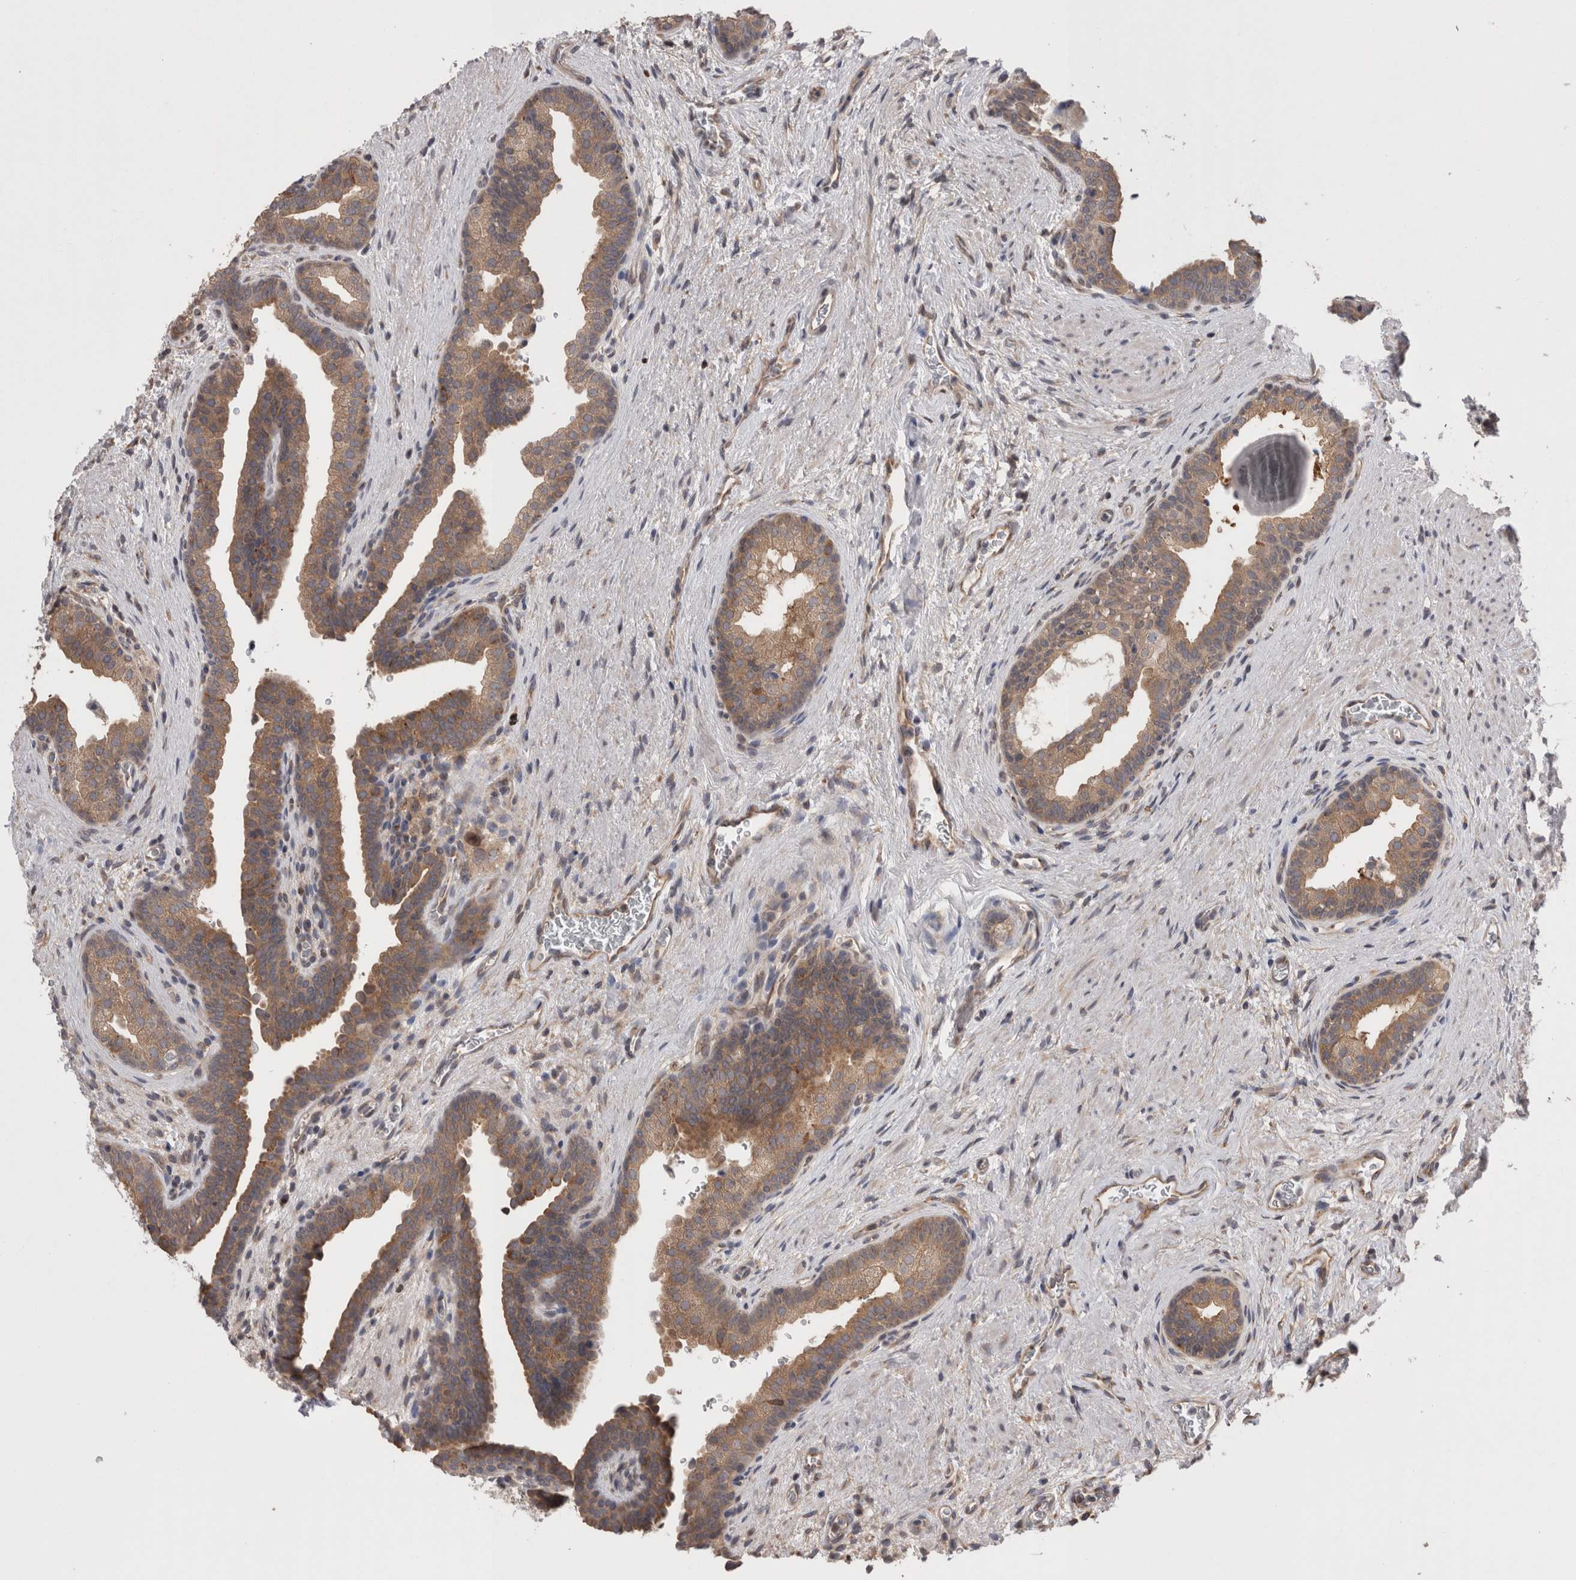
{"staining": {"intensity": "moderate", "quantity": "25%-75%", "location": "cytoplasmic/membranous"}, "tissue": "prostate", "cell_type": "Glandular cells", "image_type": "normal", "snomed": [{"axis": "morphology", "description": "Normal tissue, NOS"}, {"axis": "topography", "description": "Prostate"}], "caption": "This micrograph demonstrates IHC staining of benign prostate, with medium moderate cytoplasmic/membranous positivity in about 25%-75% of glandular cells.", "gene": "DCTN6", "patient": {"sex": "male", "age": 48}}